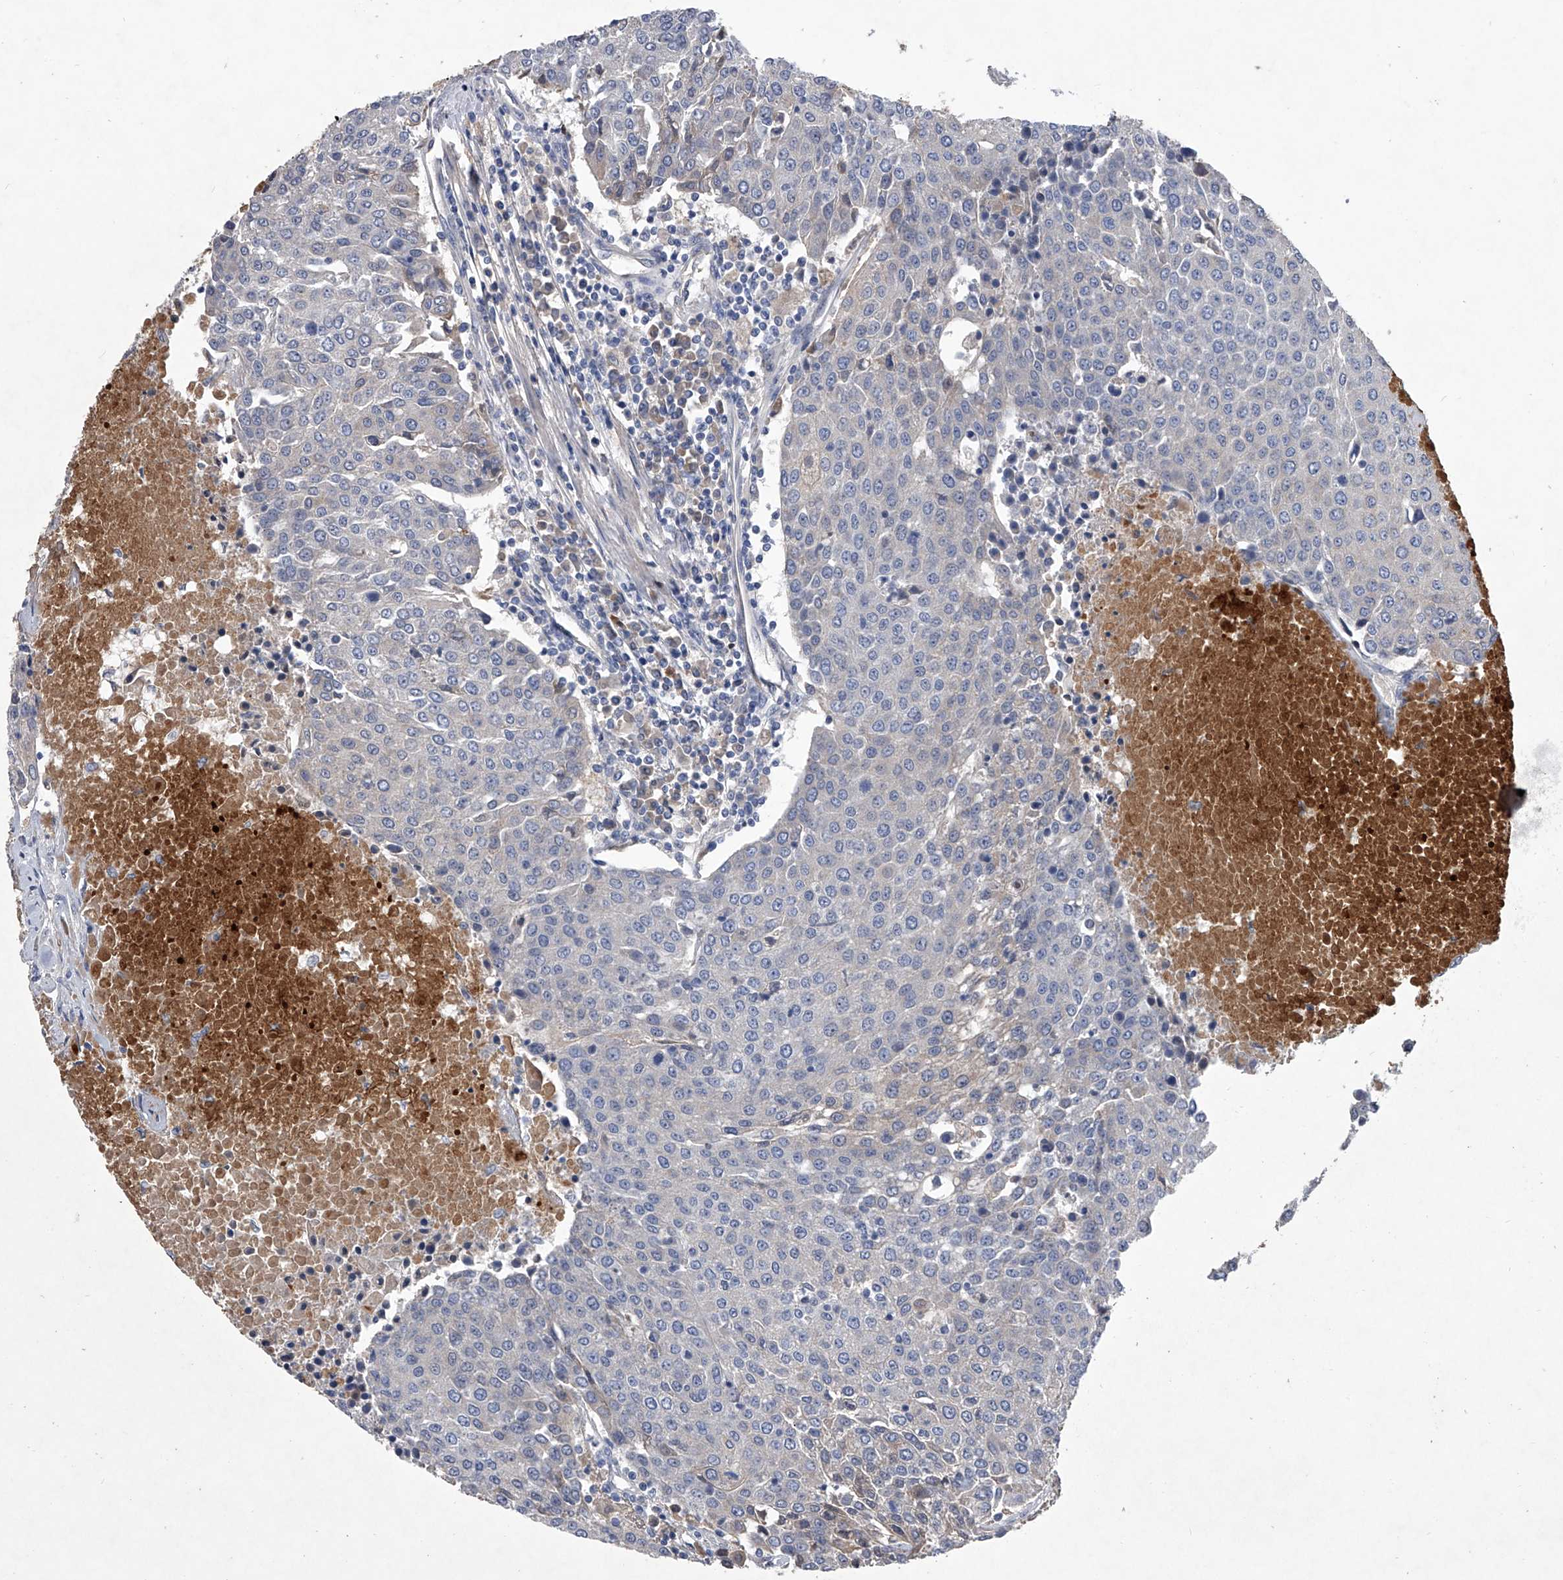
{"staining": {"intensity": "negative", "quantity": "none", "location": "none"}, "tissue": "urothelial cancer", "cell_type": "Tumor cells", "image_type": "cancer", "snomed": [{"axis": "morphology", "description": "Urothelial carcinoma, High grade"}, {"axis": "topography", "description": "Urinary bladder"}], "caption": "A high-resolution image shows immunohistochemistry staining of urothelial cancer, which displays no significant expression in tumor cells.", "gene": "C5", "patient": {"sex": "female", "age": 85}}